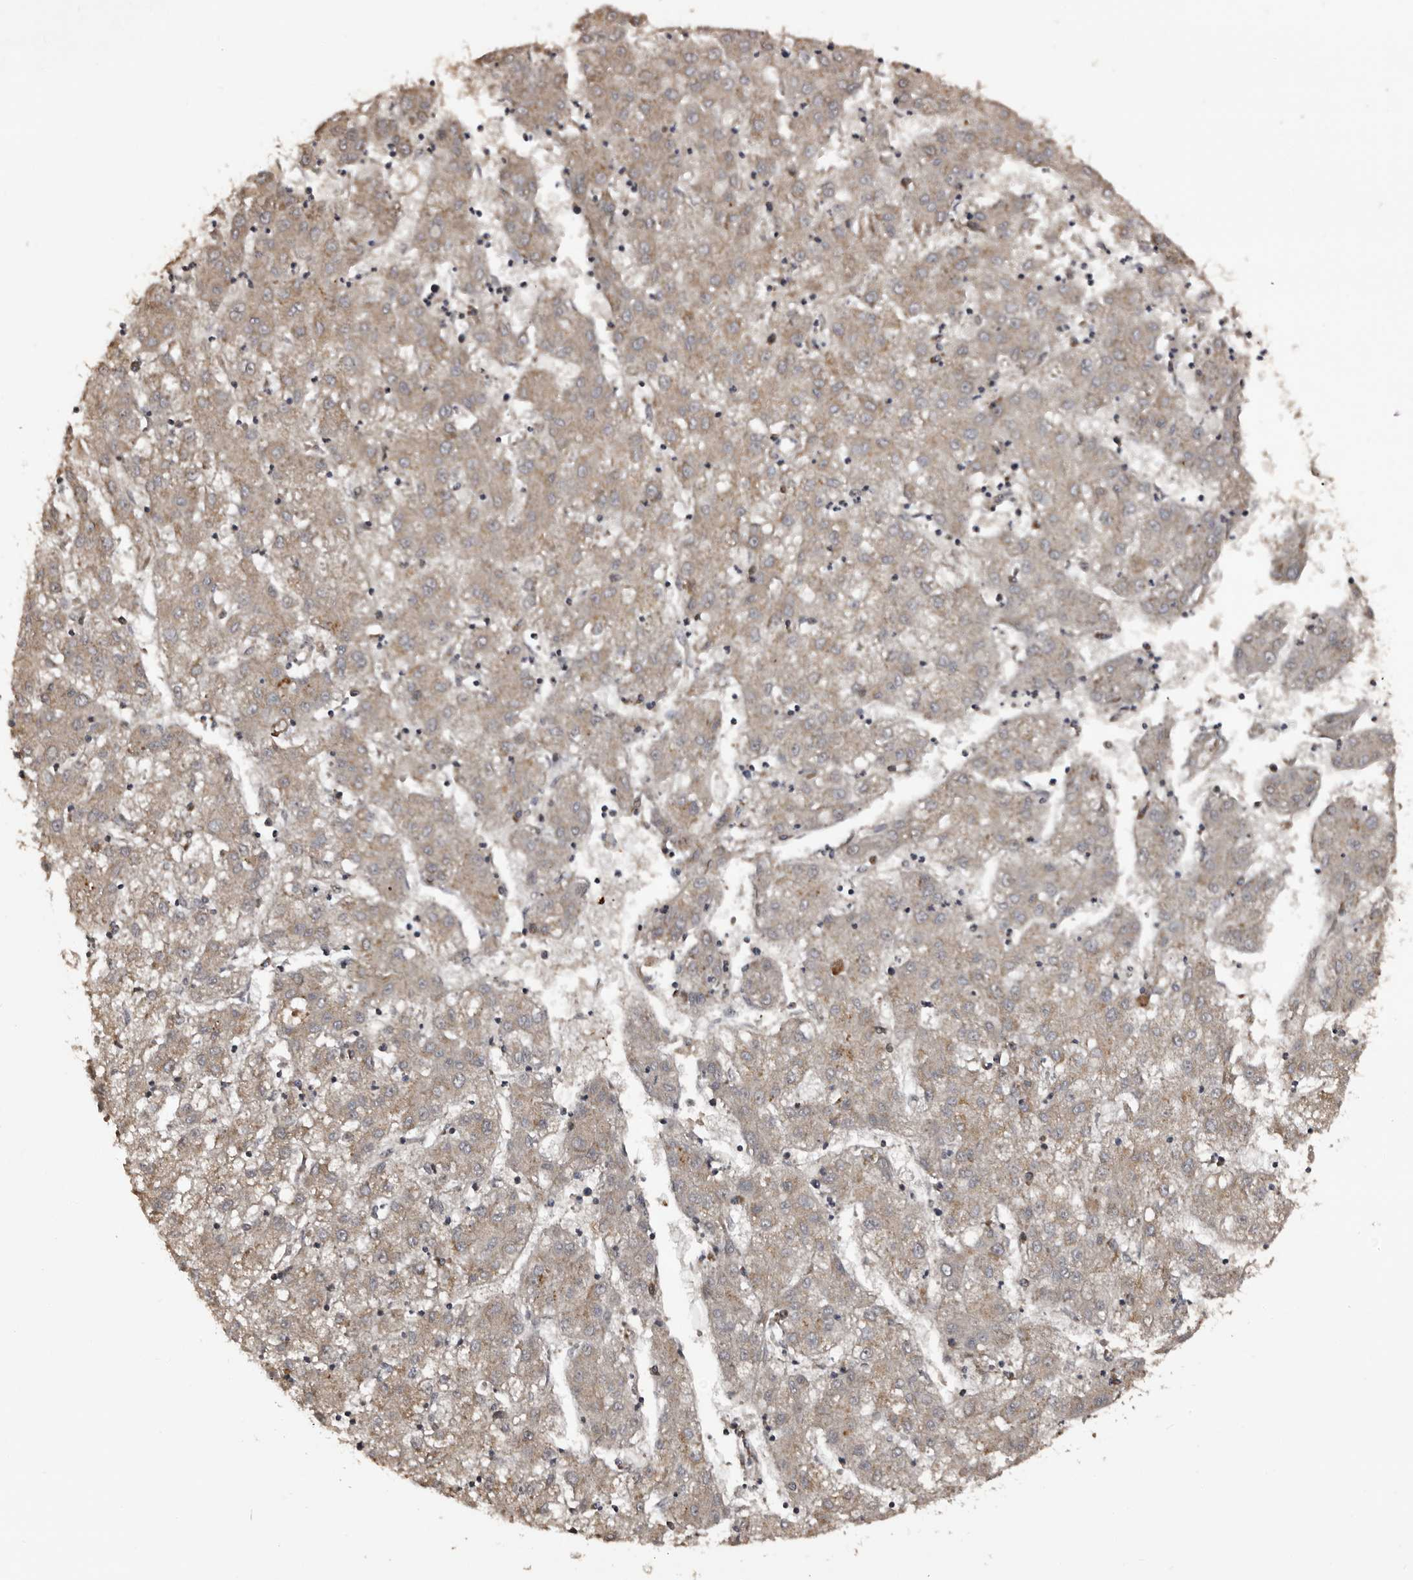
{"staining": {"intensity": "weak", "quantity": "<25%", "location": "cytoplasmic/membranous"}, "tissue": "liver cancer", "cell_type": "Tumor cells", "image_type": "cancer", "snomed": [{"axis": "morphology", "description": "Carcinoma, Hepatocellular, NOS"}, {"axis": "topography", "description": "Liver"}], "caption": "Tumor cells show no significant positivity in liver hepatocellular carcinoma. (DAB immunohistochemistry with hematoxylin counter stain).", "gene": "SERTAD4", "patient": {"sex": "male", "age": 72}}